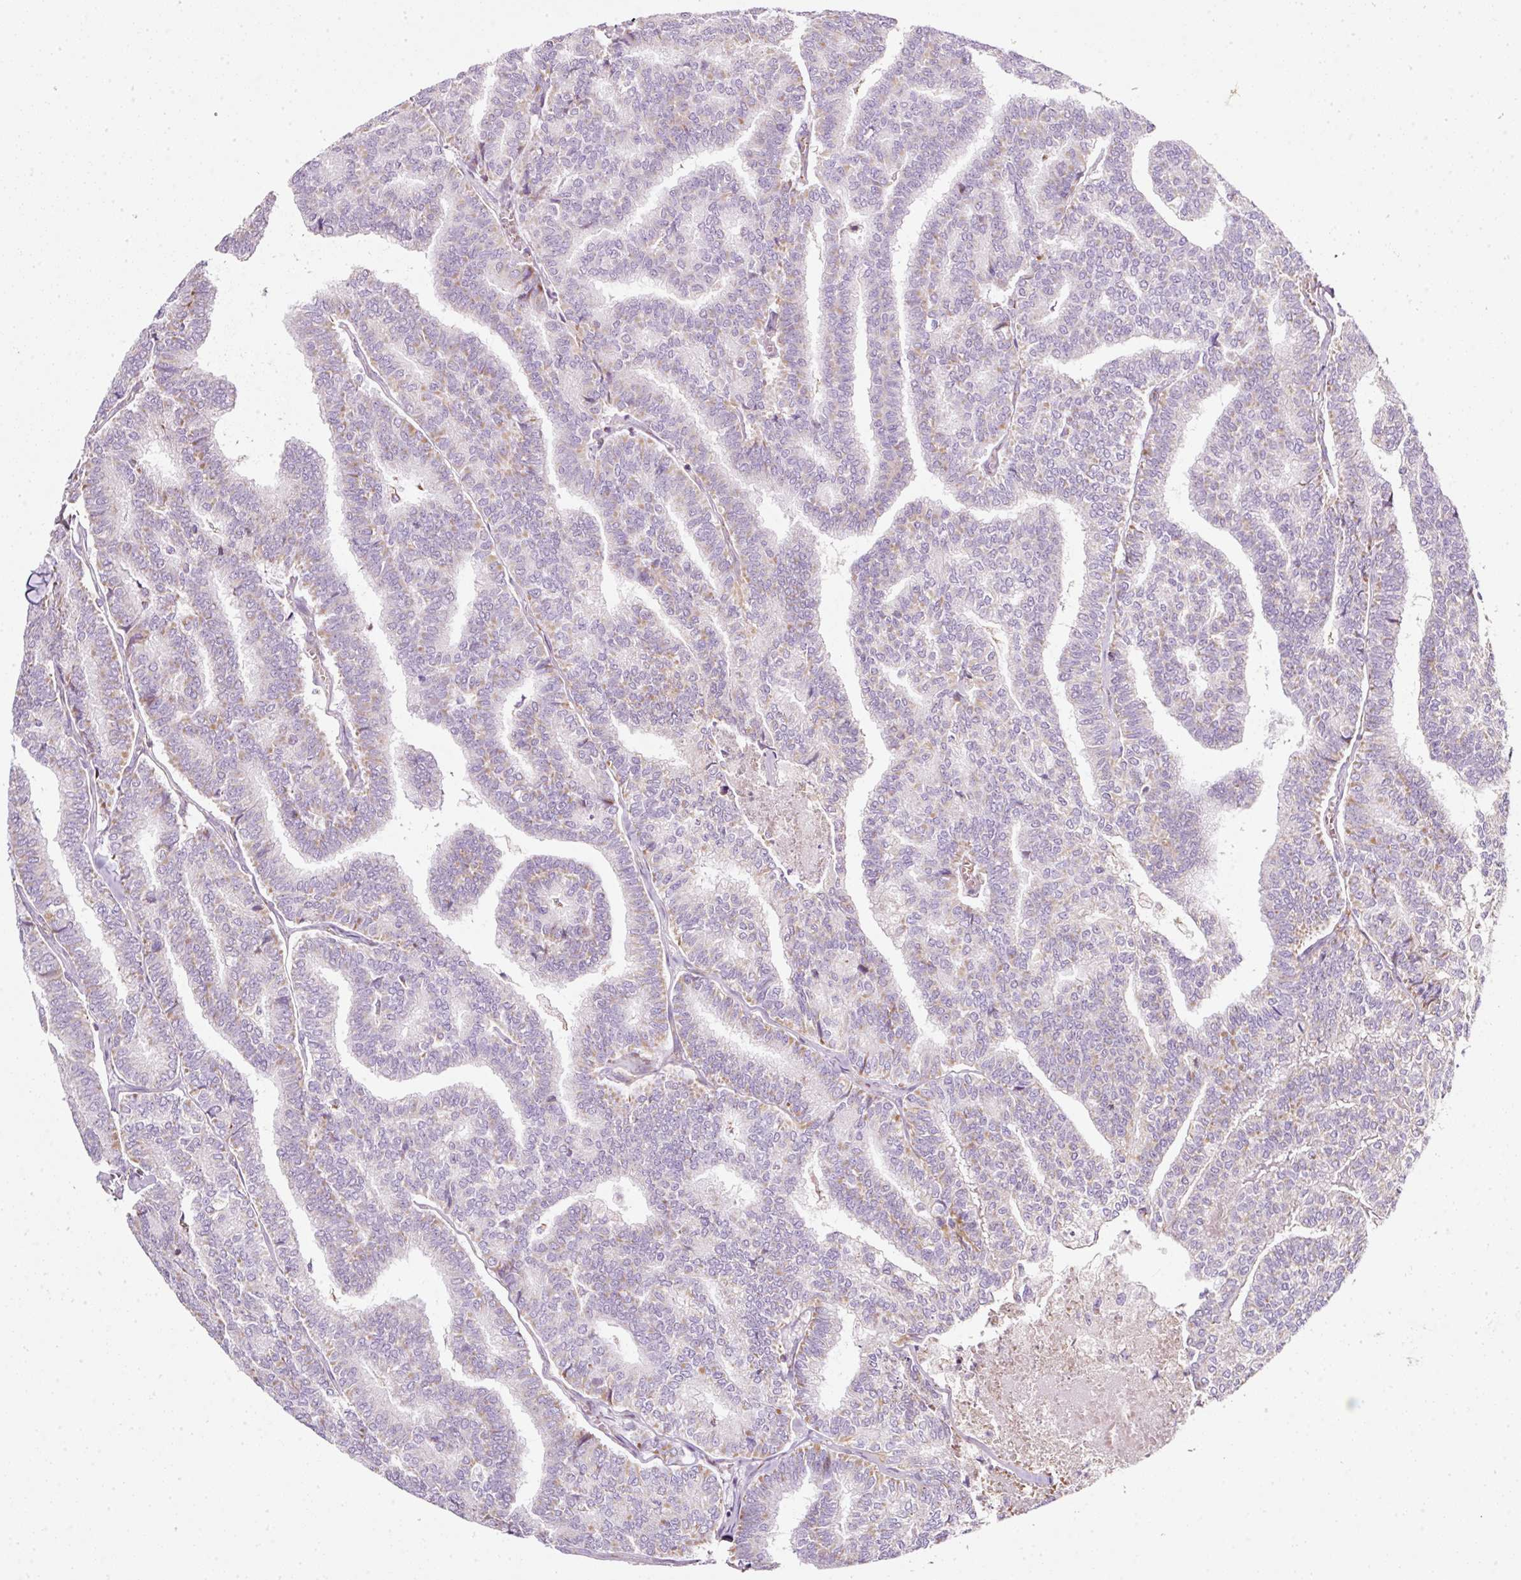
{"staining": {"intensity": "moderate", "quantity": "<25%", "location": "cytoplasmic/membranous"}, "tissue": "thyroid cancer", "cell_type": "Tumor cells", "image_type": "cancer", "snomed": [{"axis": "morphology", "description": "Papillary adenocarcinoma, NOS"}, {"axis": "topography", "description": "Thyroid gland"}], "caption": "Thyroid cancer stained for a protein (brown) demonstrates moderate cytoplasmic/membranous positive expression in approximately <25% of tumor cells.", "gene": "SDHA", "patient": {"sex": "female", "age": 35}}